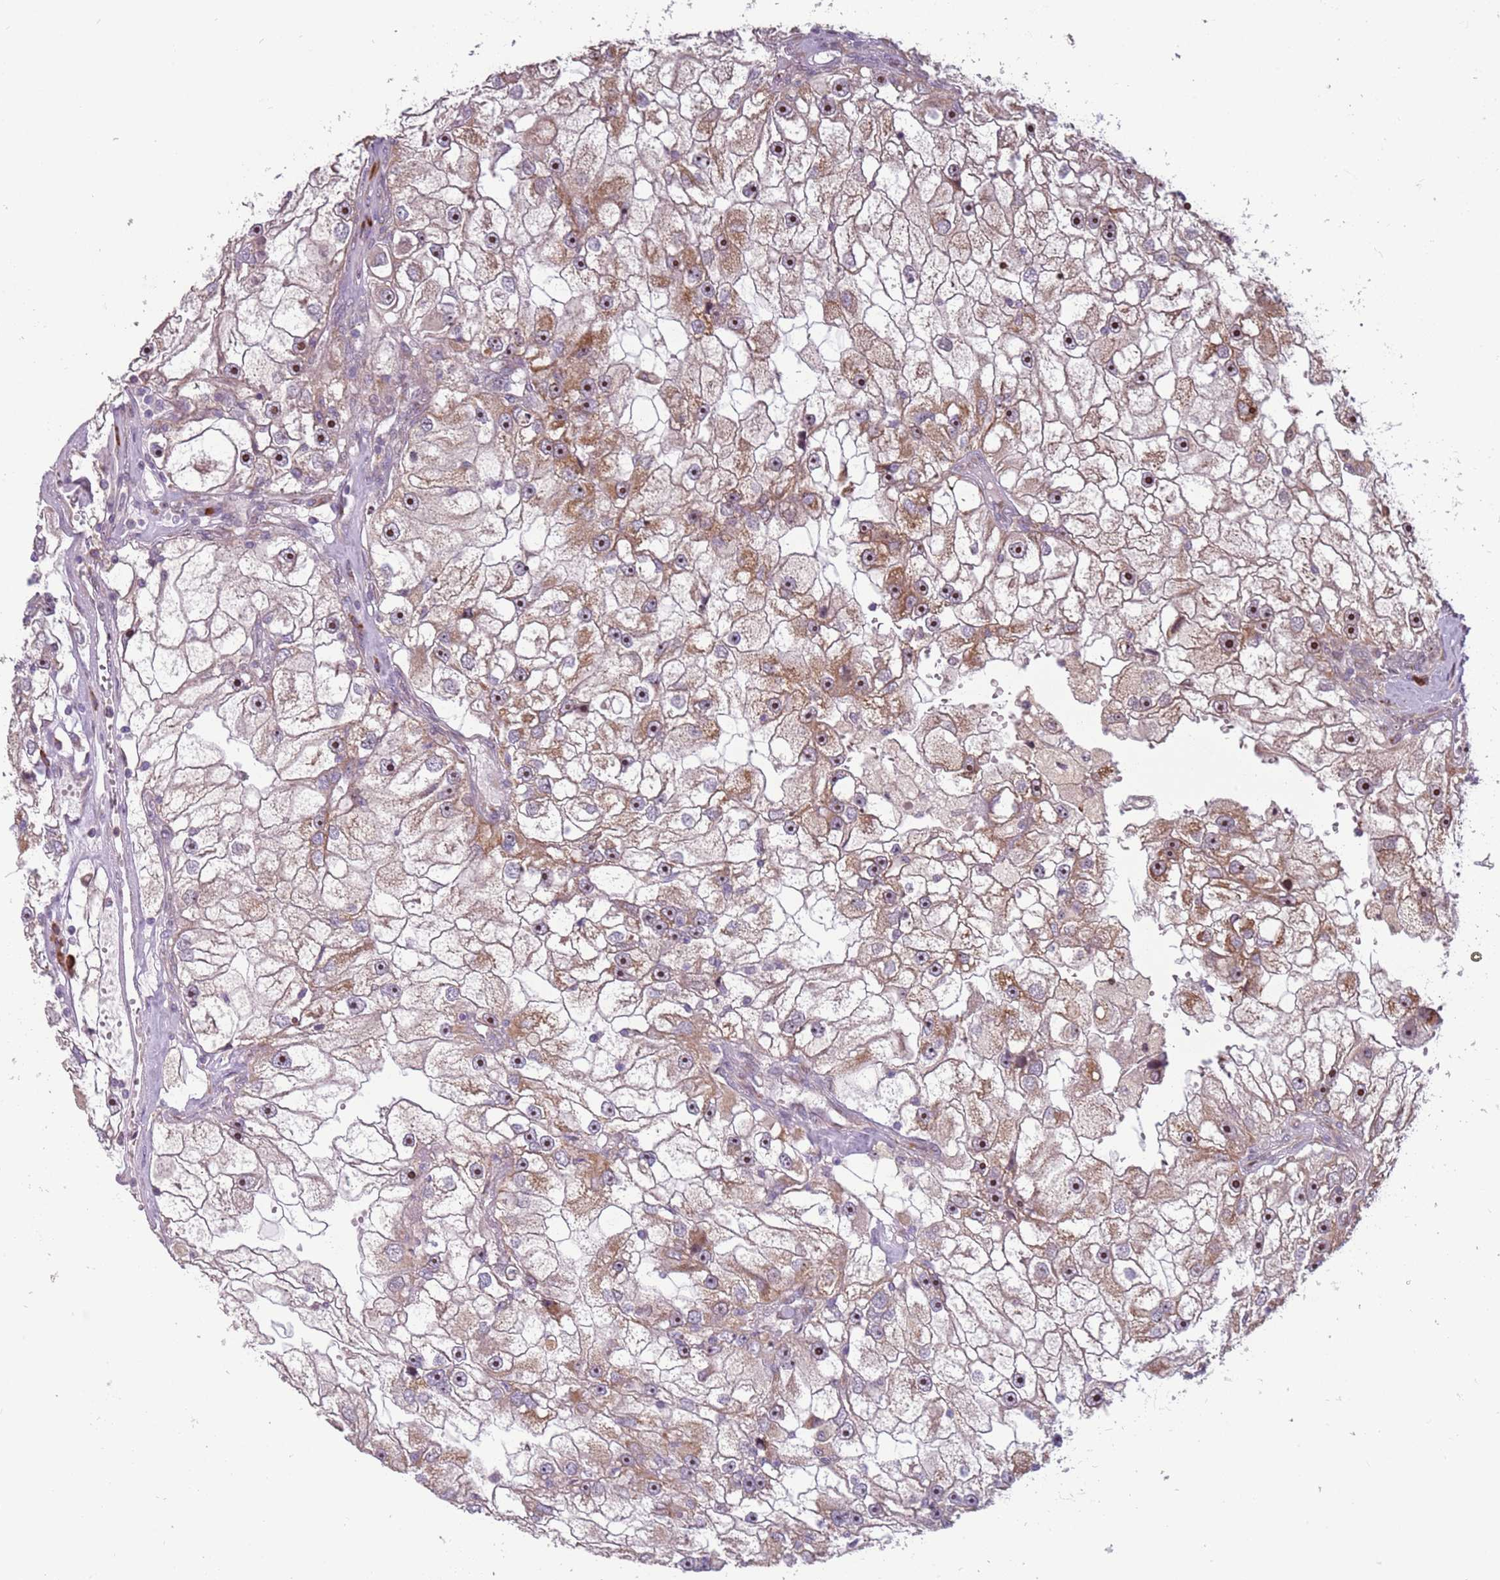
{"staining": {"intensity": "moderate", "quantity": ">75%", "location": "cytoplasmic/membranous,nuclear"}, "tissue": "renal cancer", "cell_type": "Tumor cells", "image_type": "cancer", "snomed": [{"axis": "morphology", "description": "Adenocarcinoma, NOS"}, {"axis": "topography", "description": "Kidney"}], "caption": "This micrograph exhibits renal cancer (adenocarcinoma) stained with IHC to label a protein in brown. The cytoplasmic/membranous and nuclear of tumor cells show moderate positivity for the protein. Nuclei are counter-stained blue.", "gene": "UCMA", "patient": {"sex": "male", "age": 63}}